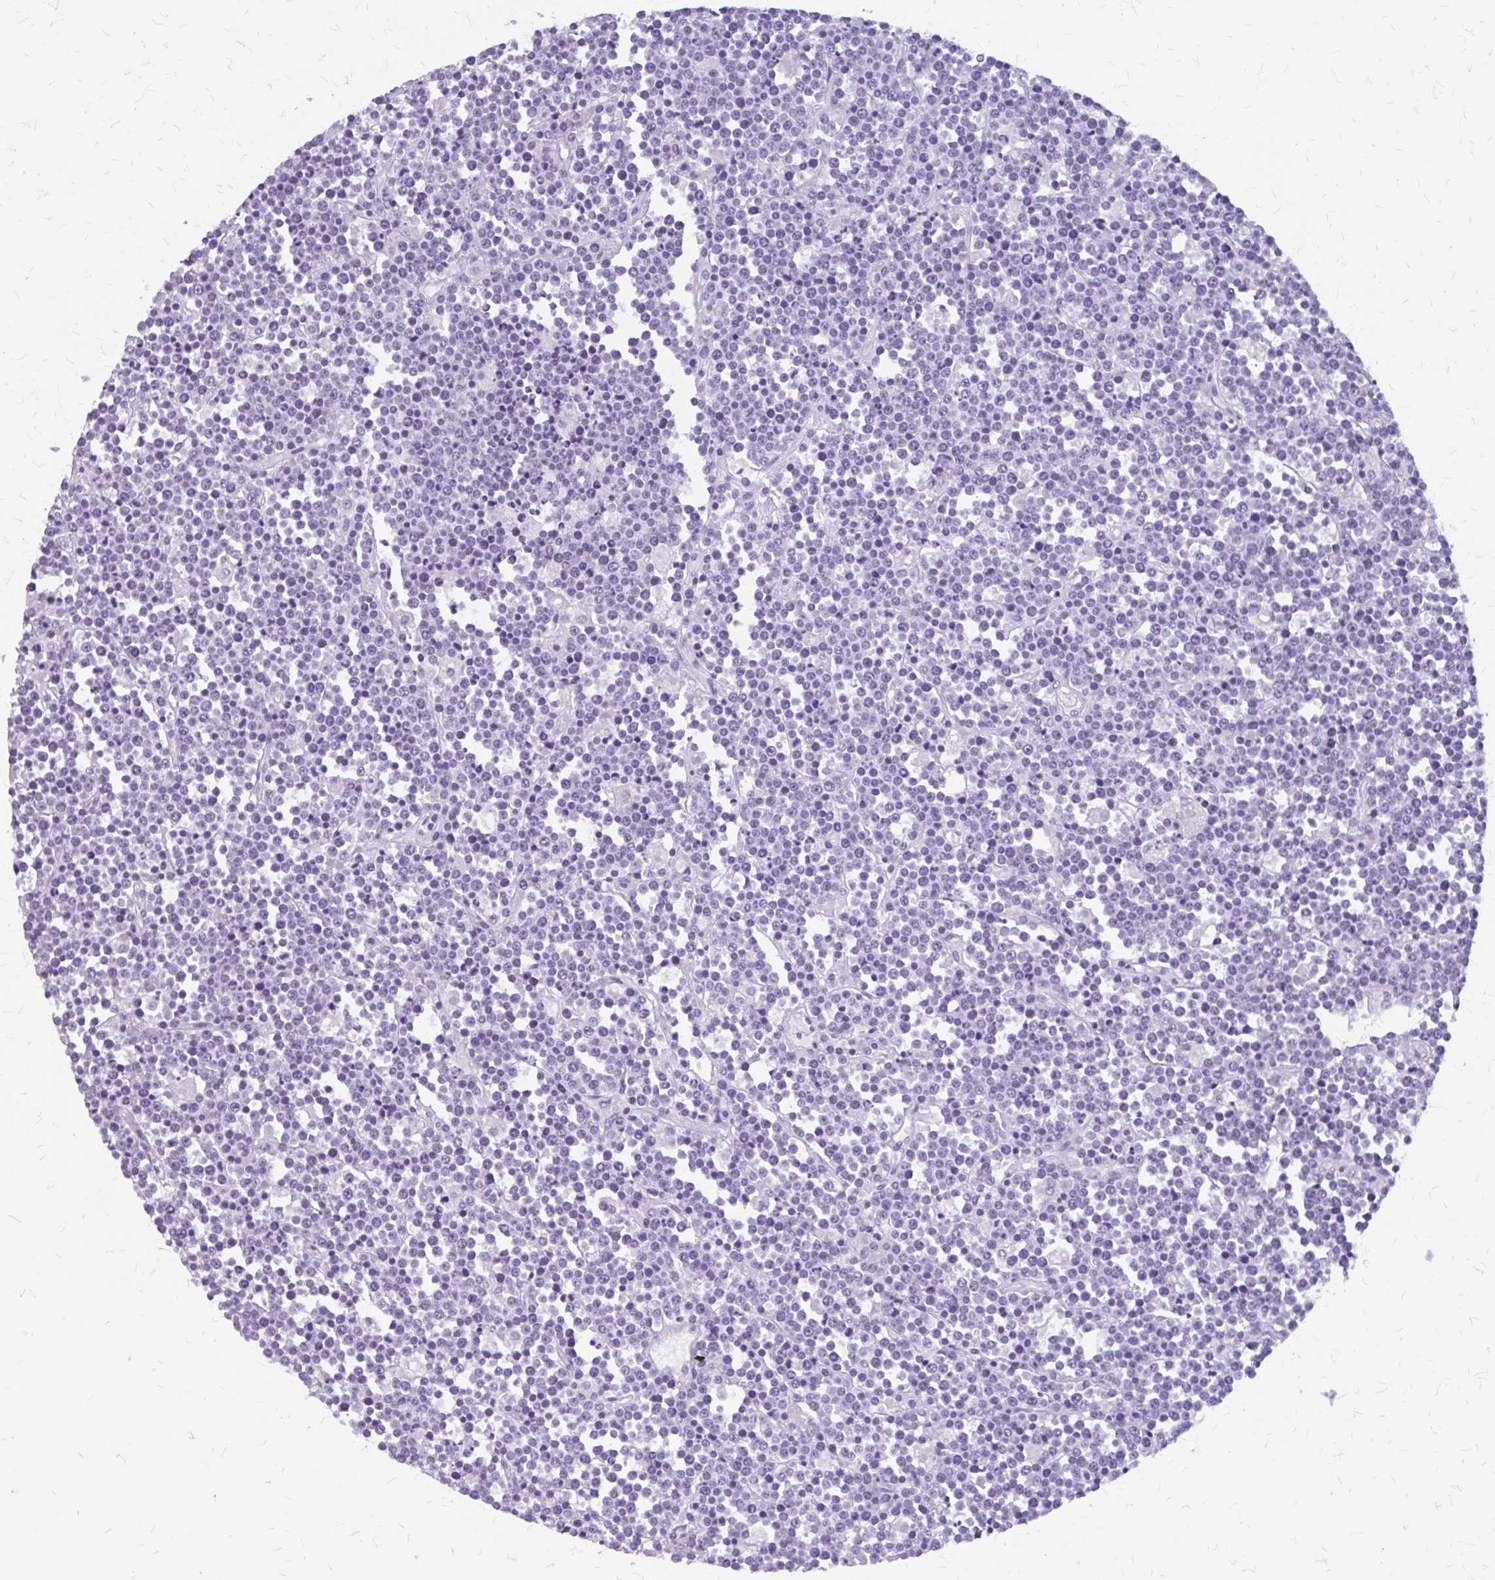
{"staining": {"intensity": "negative", "quantity": "none", "location": "none"}, "tissue": "lymphoma", "cell_type": "Tumor cells", "image_type": "cancer", "snomed": [{"axis": "morphology", "description": "Malignant lymphoma, non-Hodgkin's type, High grade"}, {"axis": "topography", "description": "Ovary"}], "caption": "Tumor cells show no significant staining in malignant lymphoma, non-Hodgkin's type (high-grade). Nuclei are stained in blue.", "gene": "KLHDC7A", "patient": {"sex": "female", "age": 56}}